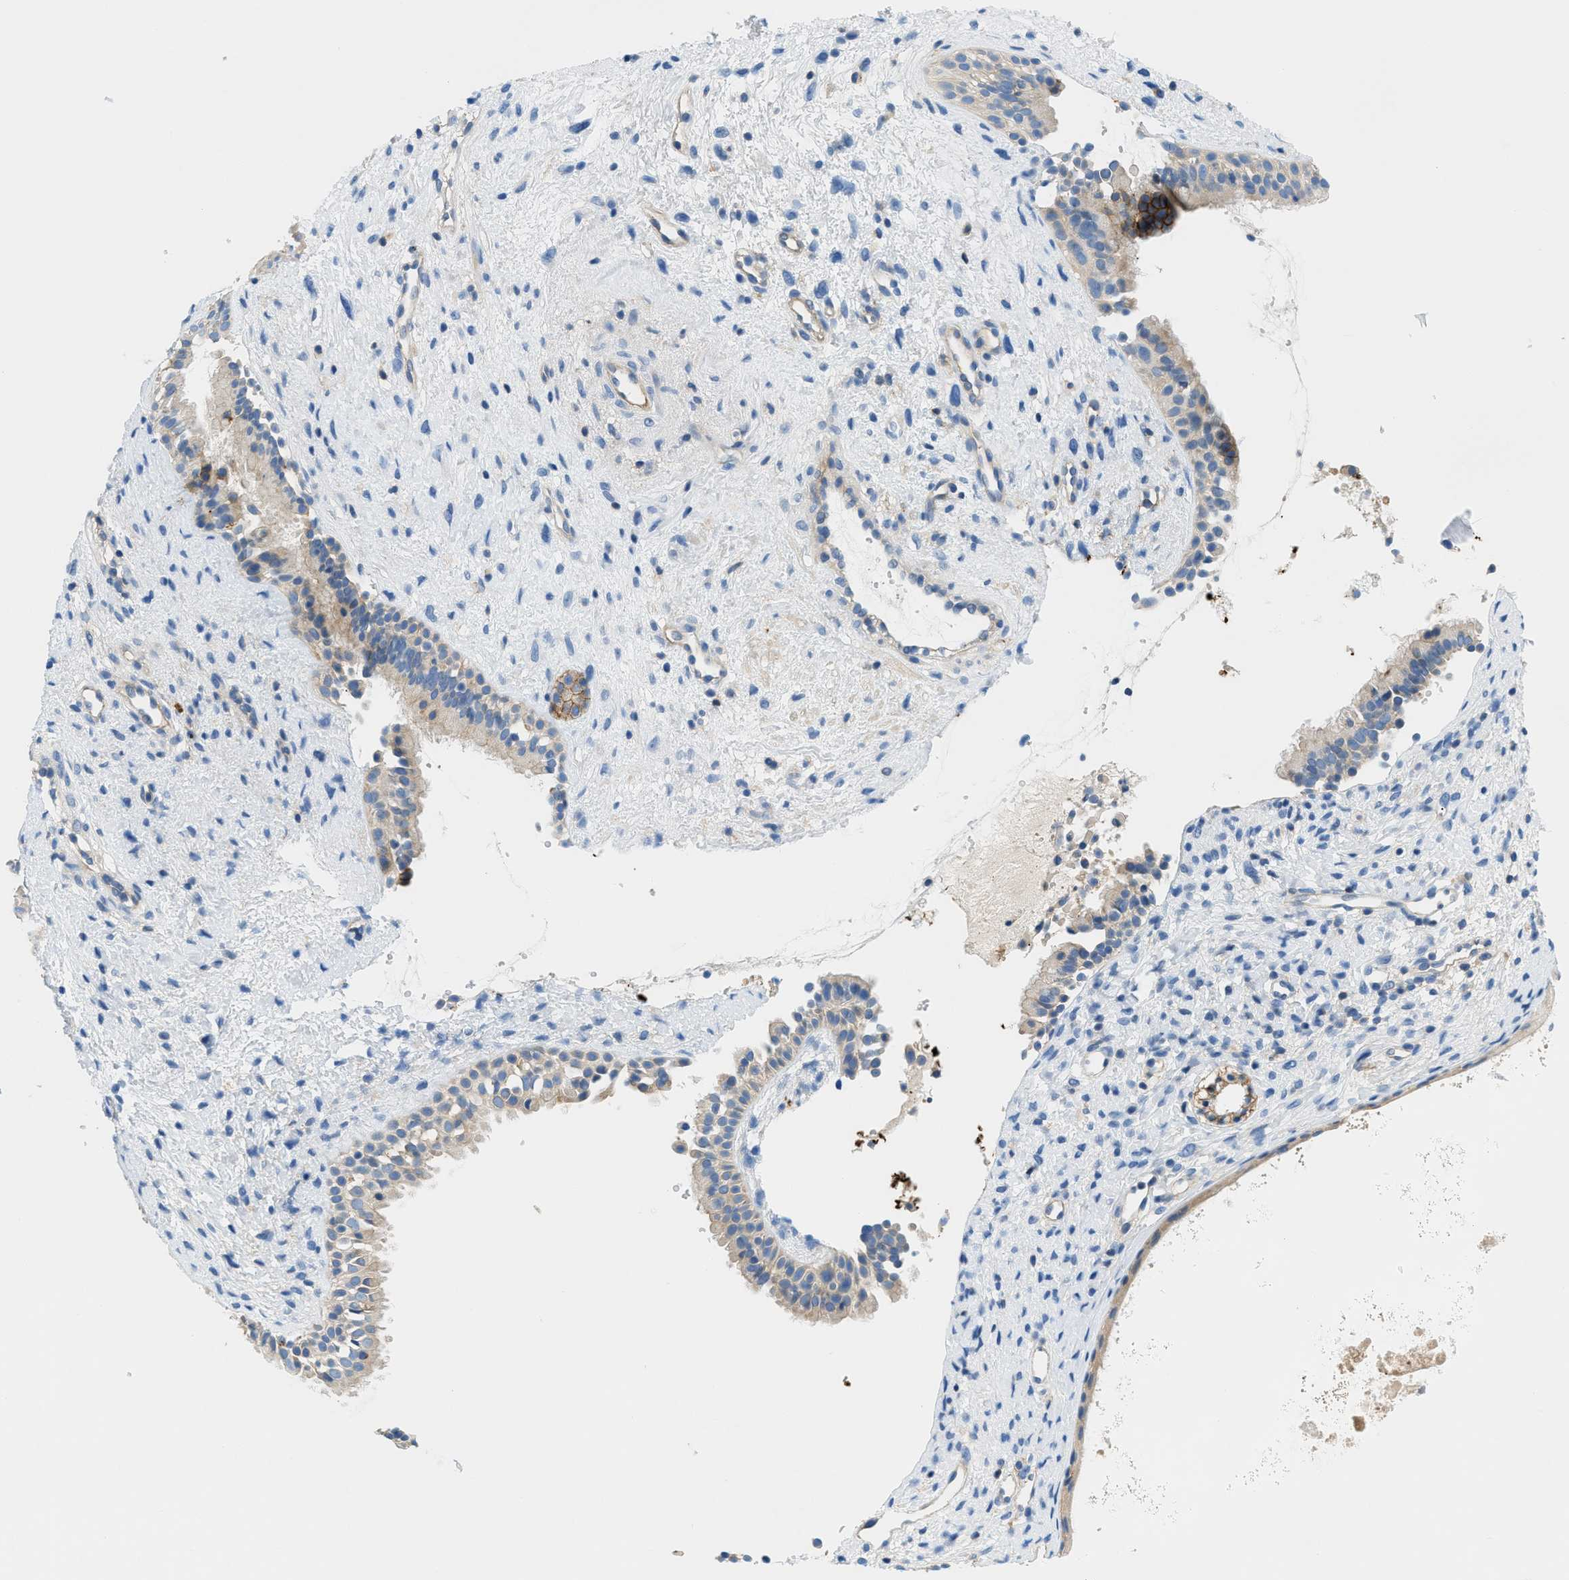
{"staining": {"intensity": "weak", "quantity": "25%-75%", "location": "cytoplasmic/membranous"}, "tissue": "nasopharynx", "cell_type": "Respiratory epithelial cells", "image_type": "normal", "snomed": [{"axis": "morphology", "description": "Normal tissue, NOS"}, {"axis": "topography", "description": "Nasopharynx"}], "caption": "Immunohistochemistry histopathology image of benign human nasopharynx stained for a protein (brown), which reveals low levels of weak cytoplasmic/membranous expression in about 25%-75% of respiratory epithelial cells.", "gene": "ORAI1", "patient": {"sex": "male", "age": 22}}